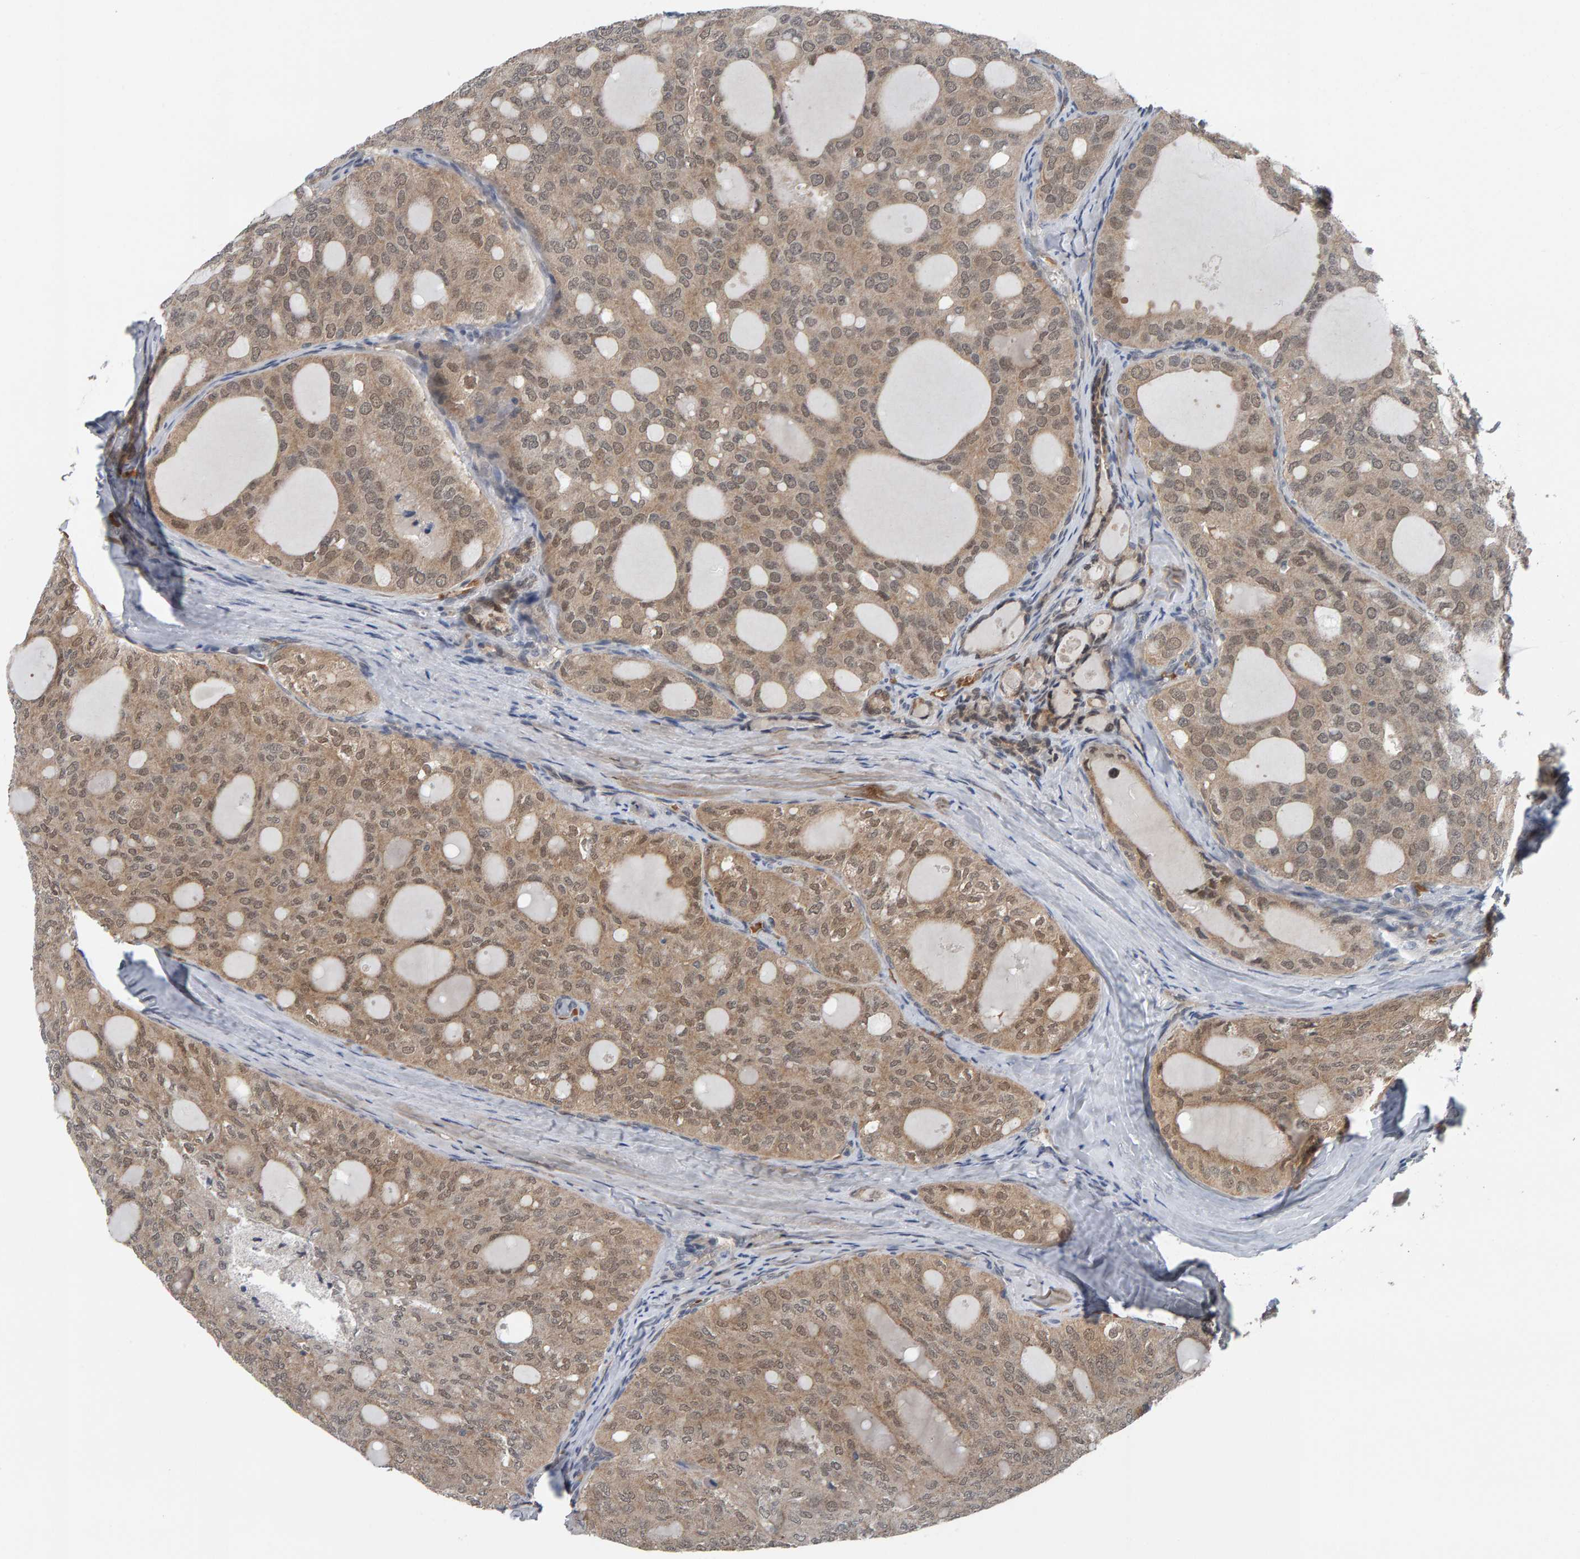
{"staining": {"intensity": "weak", "quantity": ">75%", "location": "cytoplasmic/membranous,nuclear"}, "tissue": "thyroid cancer", "cell_type": "Tumor cells", "image_type": "cancer", "snomed": [{"axis": "morphology", "description": "Follicular adenoma carcinoma, NOS"}, {"axis": "topography", "description": "Thyroid gland"}], "caption": "An immunohistochemistry image of neoplastic tissue is shown. Protein staining in brown labels weak cytoplasmic/membranous and nuclear positivity in thyroid follicular adenoma carcinoma within tumor cells.", "gene": "COASY", "patient": {"sex": "male", "age": 75}}